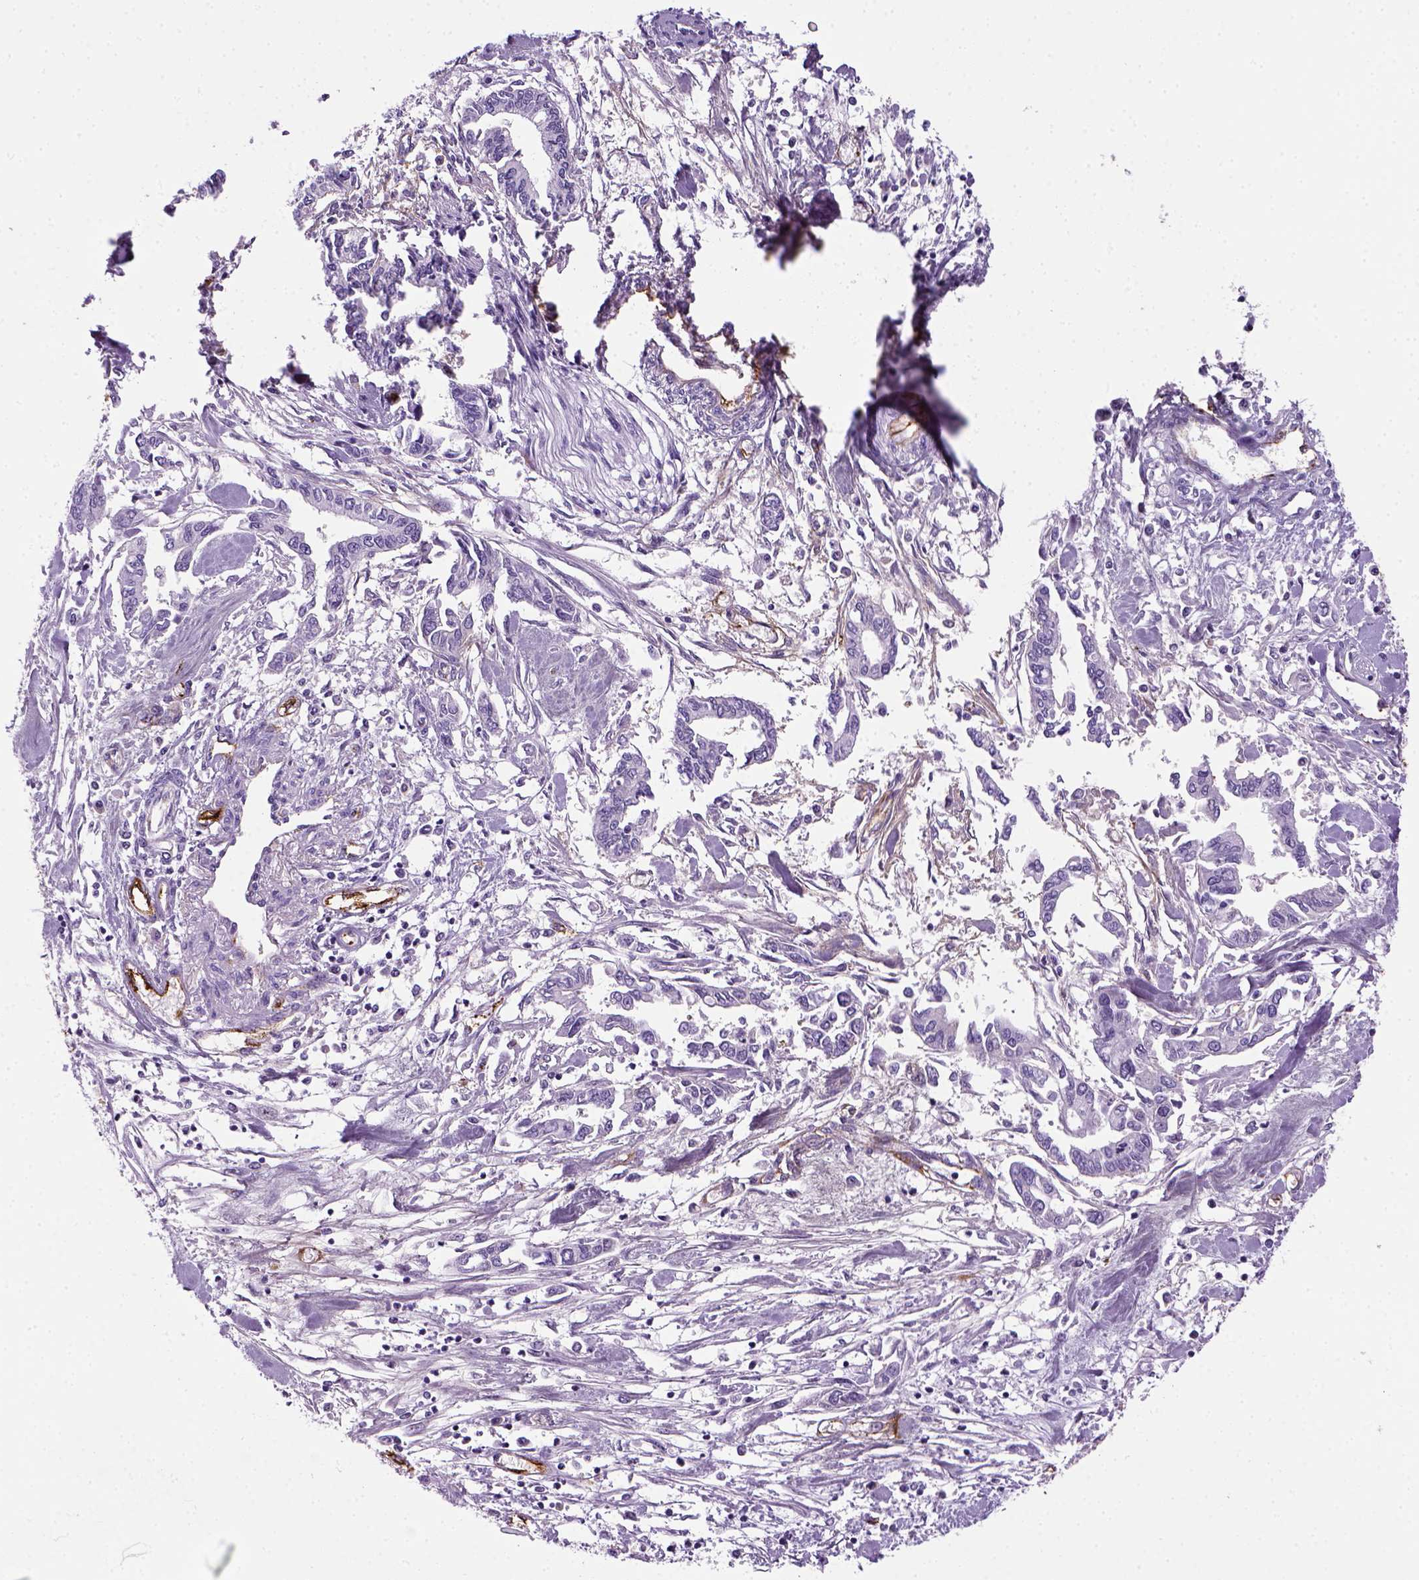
{"staining": {"intensity": "negative", "quantity": "none", "location": "none"}, "tissue": "pancreatic cancer", "cell_type": "Tumor cells", "image_type": "cancer", "snomed": [{"axis": "morphology", "description": "Adenocarcinoma, NOS"}, {"axis": "topography", "description": "Pancreas"}], "caption": "IHC of adenocarcinoma (pancreatic) displays no expression in tumor cells.", "gene": "VWF", "patient": {"sex": "male", "age": 60}}